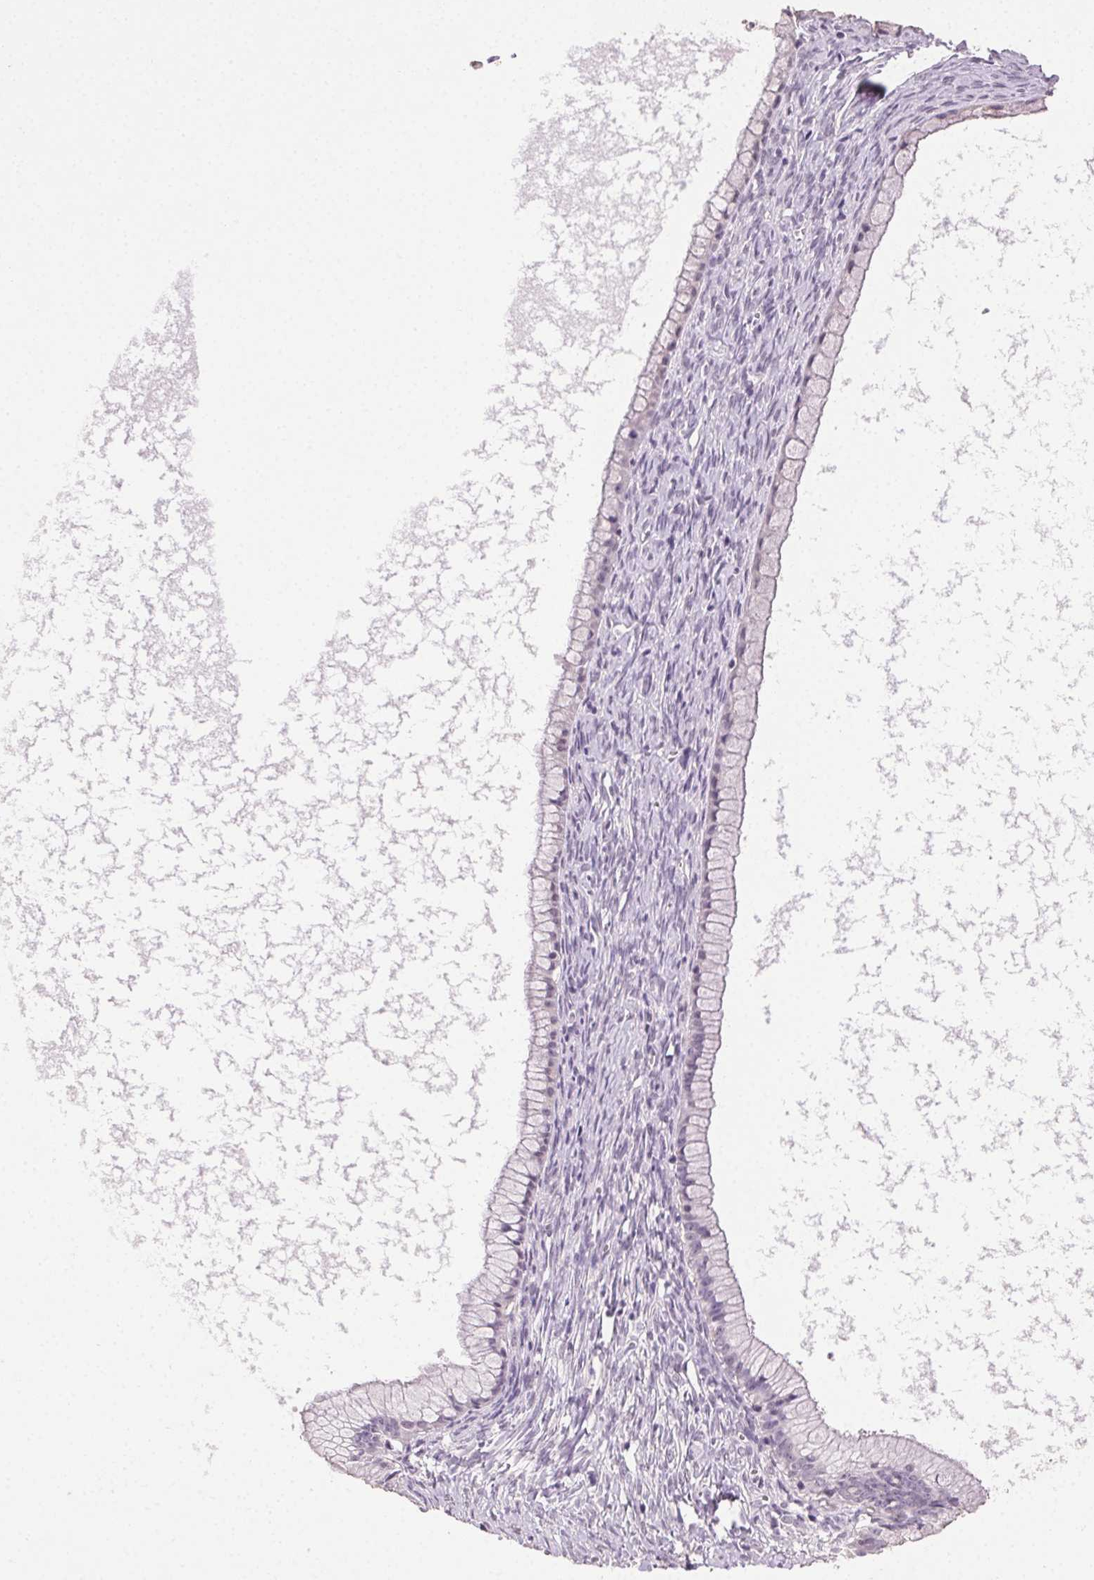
{"staining": {"intensity": "negative", "quantity": "none", "location": "none"}, "tissue": "ovarian cancer", "cell_type": "Tumor cells", "image_type": "cancer", "snomed": [{"axis": "morphology", "description": "Cystadenocarcinoma, mucinous, NOS"}, {"axis": "topography", "description": "Ovary"}], "caption": "Human ovarian cancer stained for a protein using immunohistochemistry exhibits no staining in tumor cells.", "gene": "CLDN10", "patient": {"sex": "female", "age": 41}}